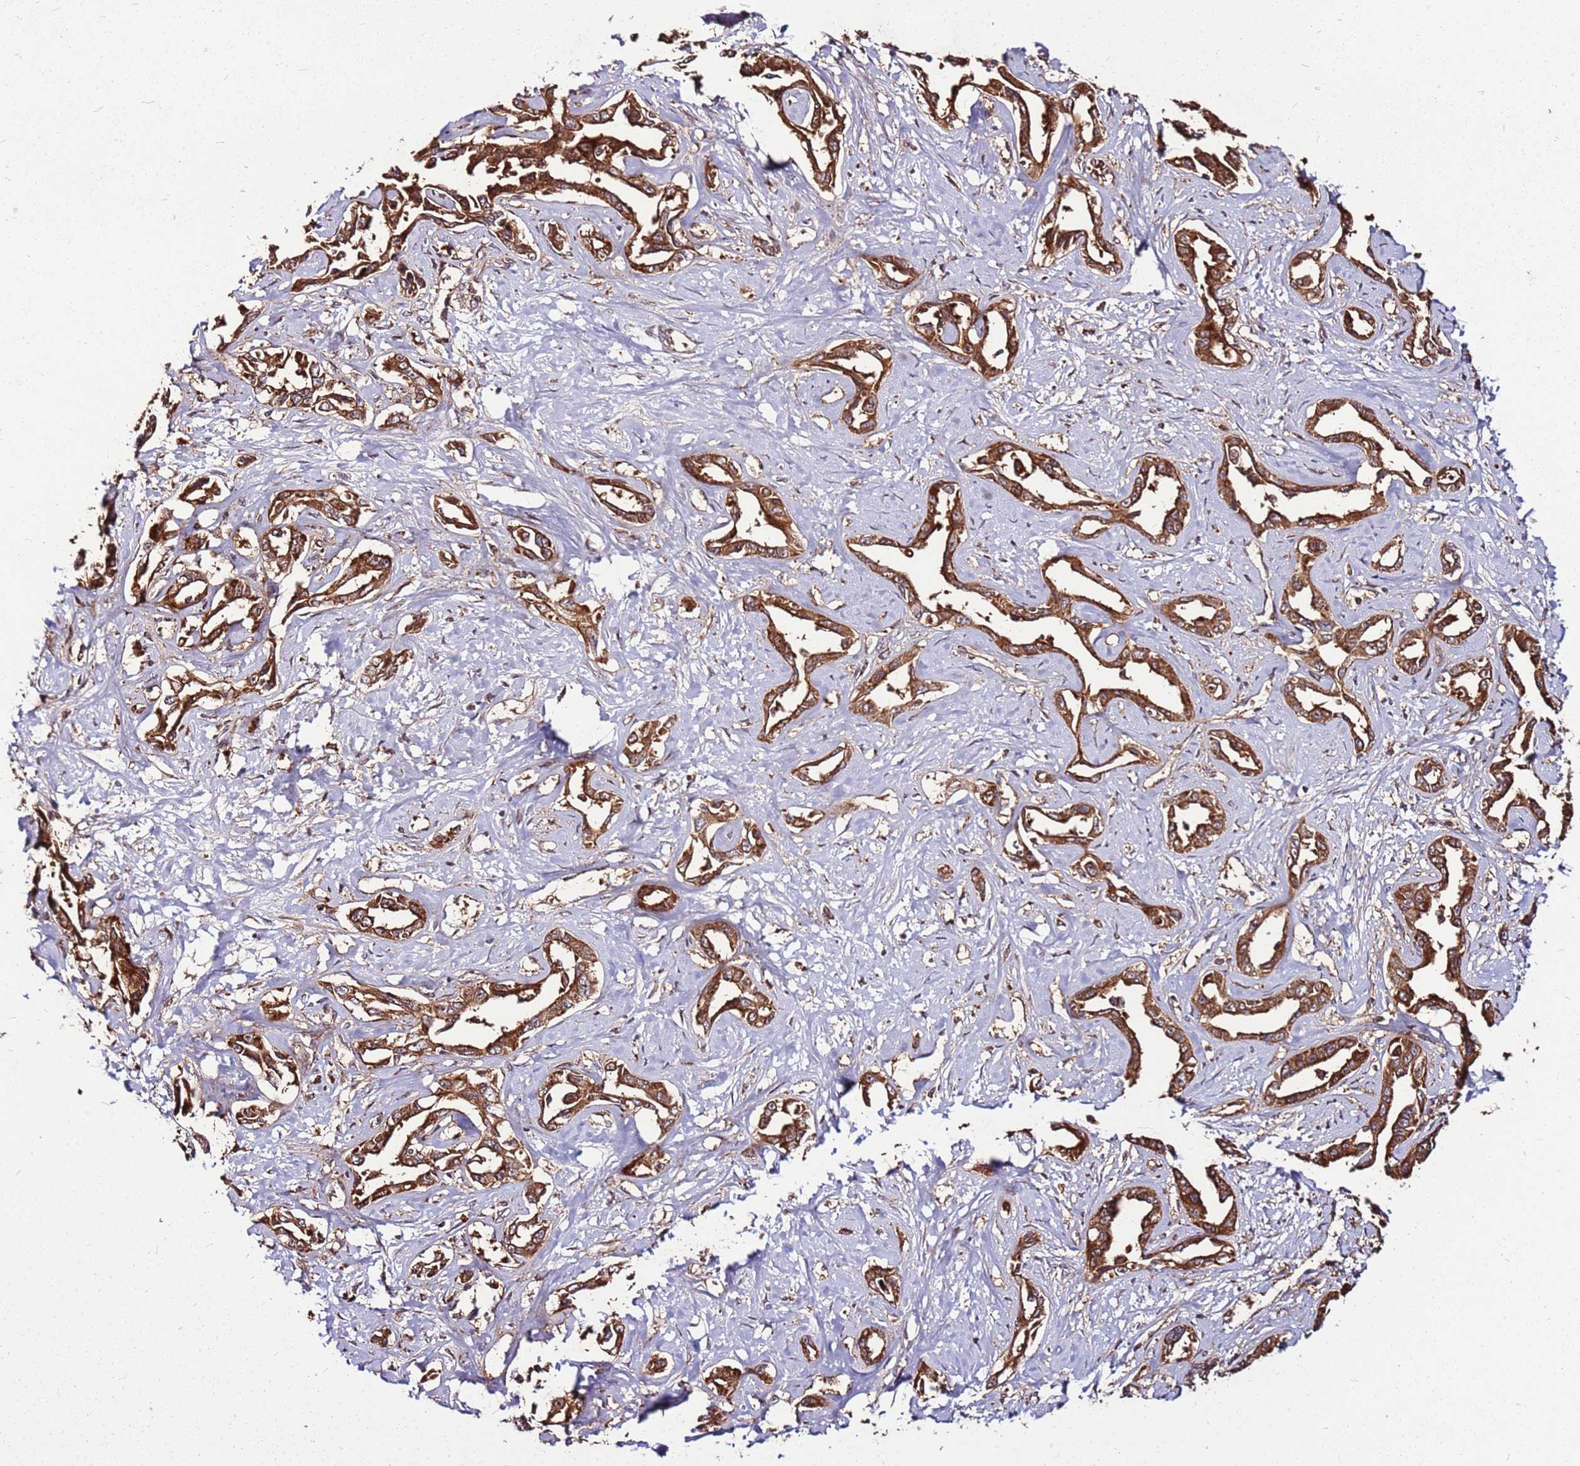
{"staining": {"intensity": "strong", "quantity": ">75%", "location": "cytoplasmic/membranous"}, "tissue": "liver cancer", "cell_type": "Tumor cells", "image_type": "cancer", "snomed": [{"axis": "morphology", "description": "Cholangiocarcinoma"}, {"axis": "topography", "description": "Liver"}], "caption": "Liver cholangiocarcinoma stained with DAB (3,3'-diaminobenzidine) immunohistochemistry shows high levels of strong cytoplasmic/membranous positivity in approximately >75% of tumor cells. (DAB (3,3'-diaminobenzidine) IHC, brown staining for protein, blue staining for nuclei).", "gene": "LYPLAL1", "patient": {"sex": "male", "age": 59}}